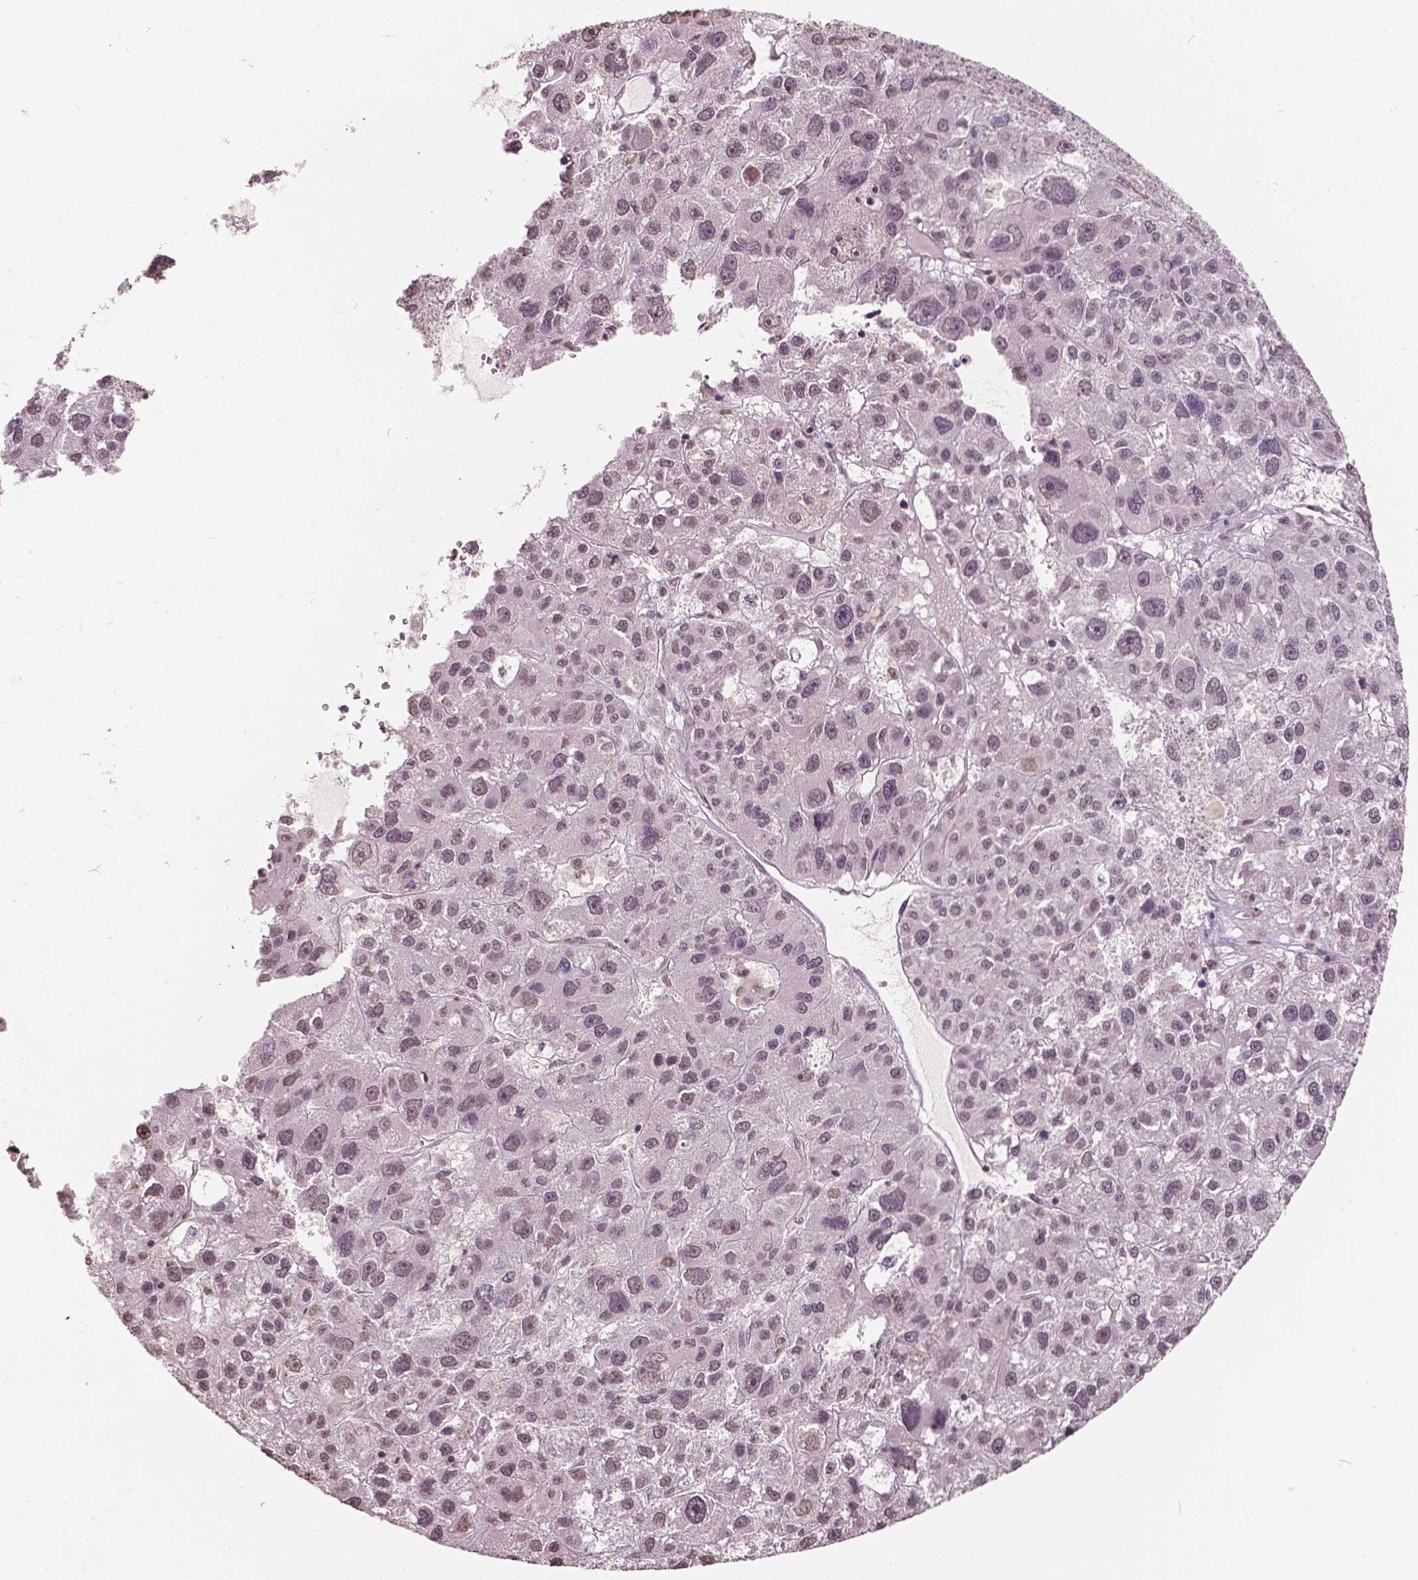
{"staining": {"intensity": "weak", "quantity": ">75%", "location": "nuclear"}, "tissue": "liver cancer", "cell_type": "Tumor cells", "image_type": "cancer", "snomed": [{"axis": "morphology", "description": "Carcinoma, Hepatocellular, NOS"}, {"axis": "topography", "description": "Liver"}], "caption": "Protein expression analysis of liver cancer (hepatocellular carcinoma) displays weak nuclear expression in approximately >75% of tumor cells.", "gene": "HOXA10", "patient": {"sex": "male", "age": 73}}